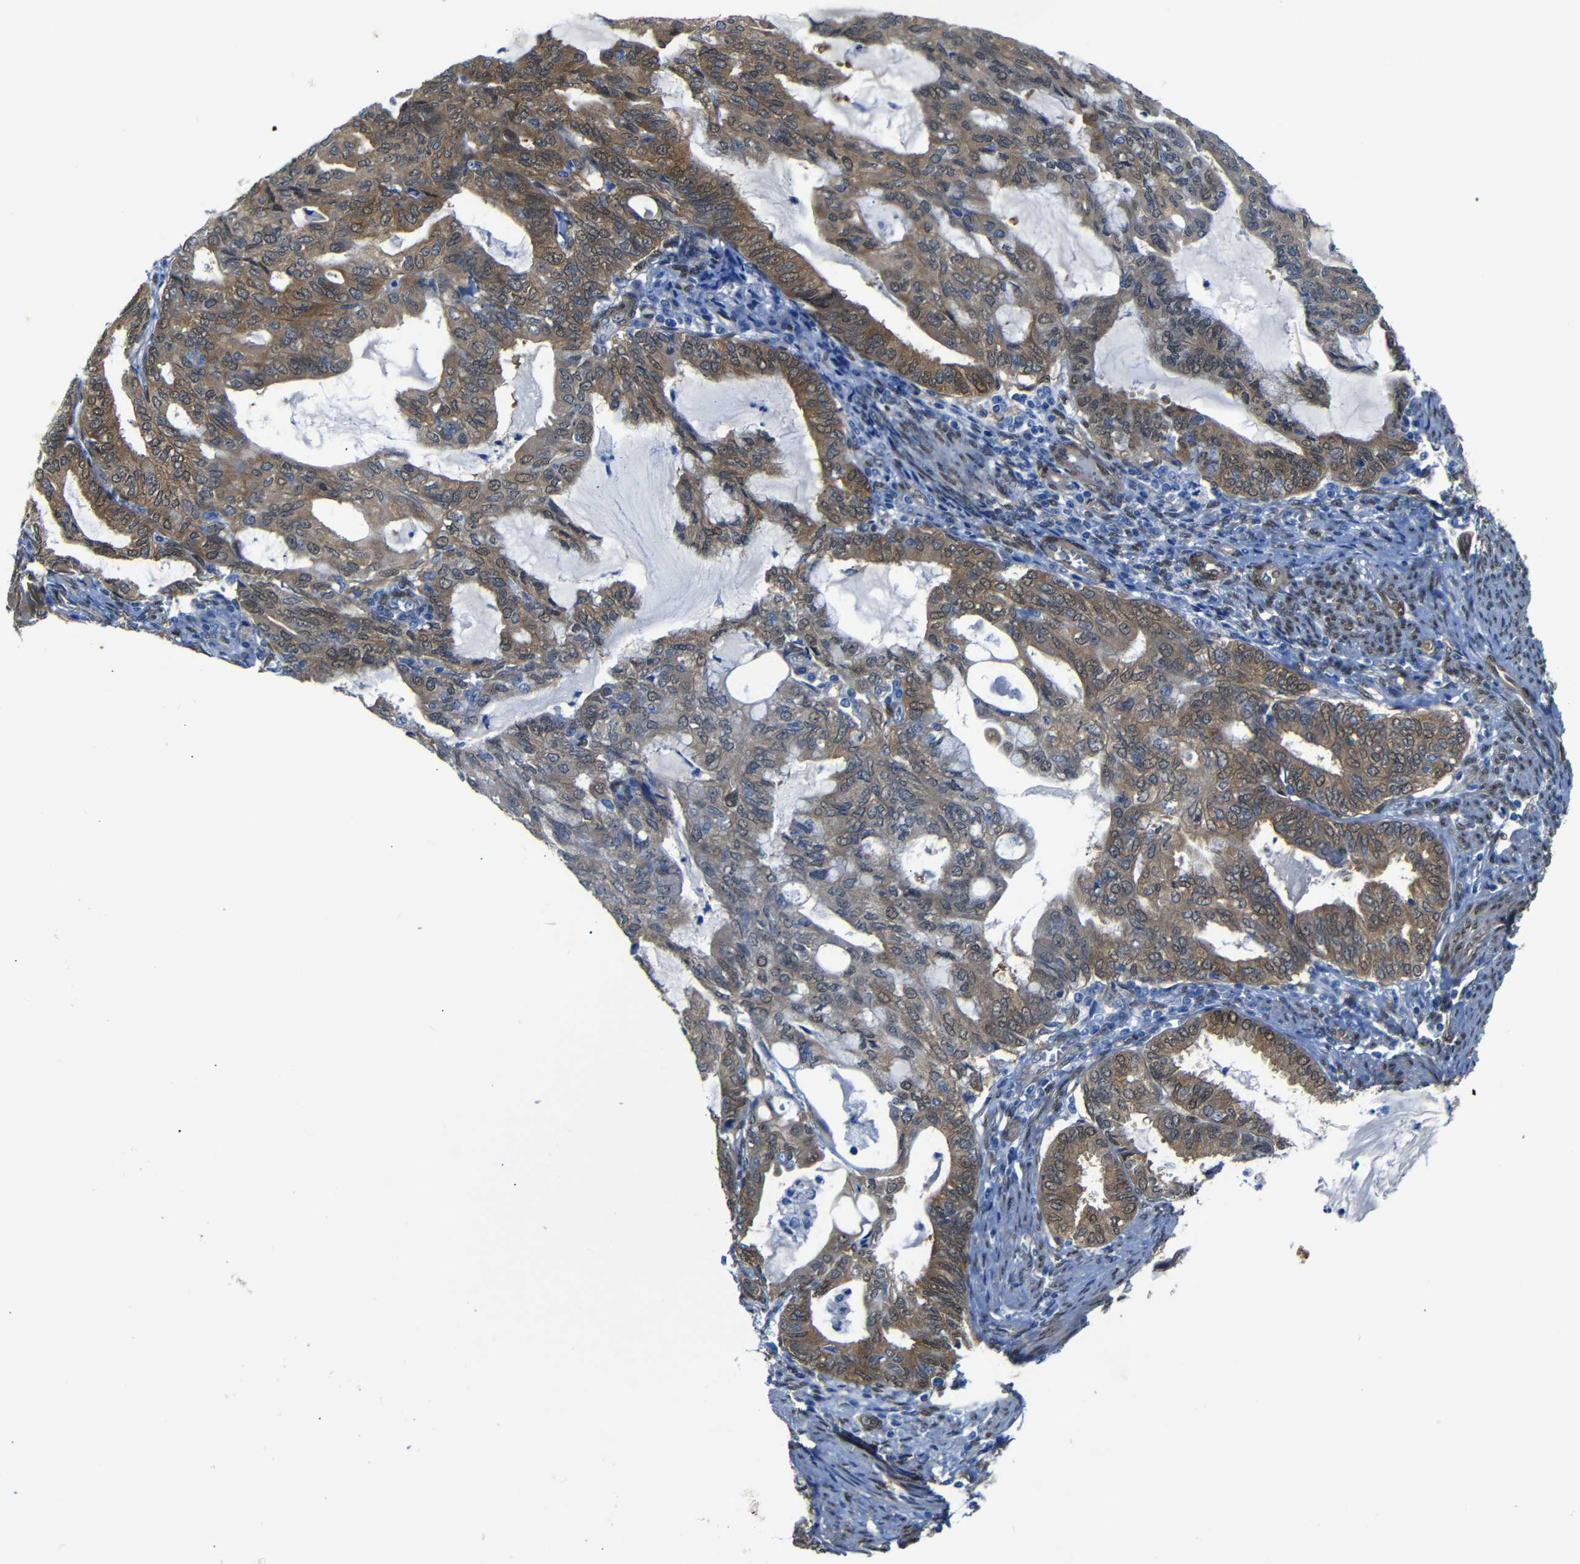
{"staining": {"intensity": "moderate", "quantity": ">75%", "location": "cytoplasmic/membranous,nuclear"}, "tissue": "endometrial cancer", "cell_type": "Tumor cells", "image_type": "cancer", "snomed": [{"axis": "morphology", "description": "Adenocarcinoma, NOS"}, {"axis": "topography", "description": "Endometrium"}], "caption": "Immunohistochemistry histopathology image of neoplastic tissue: human adenocarcinoma (endometrial) stained using immunohistochemistry (IHC) reveals medium levels of moderate protein expression localized specifically in the cytoplasmic/membranous and nuclear of tumor cells, appearing as a cytoplasmic/membranous and nuclear brown color.", "gene": "YAP1", "patient": {"sex": "female", "age": 86}}